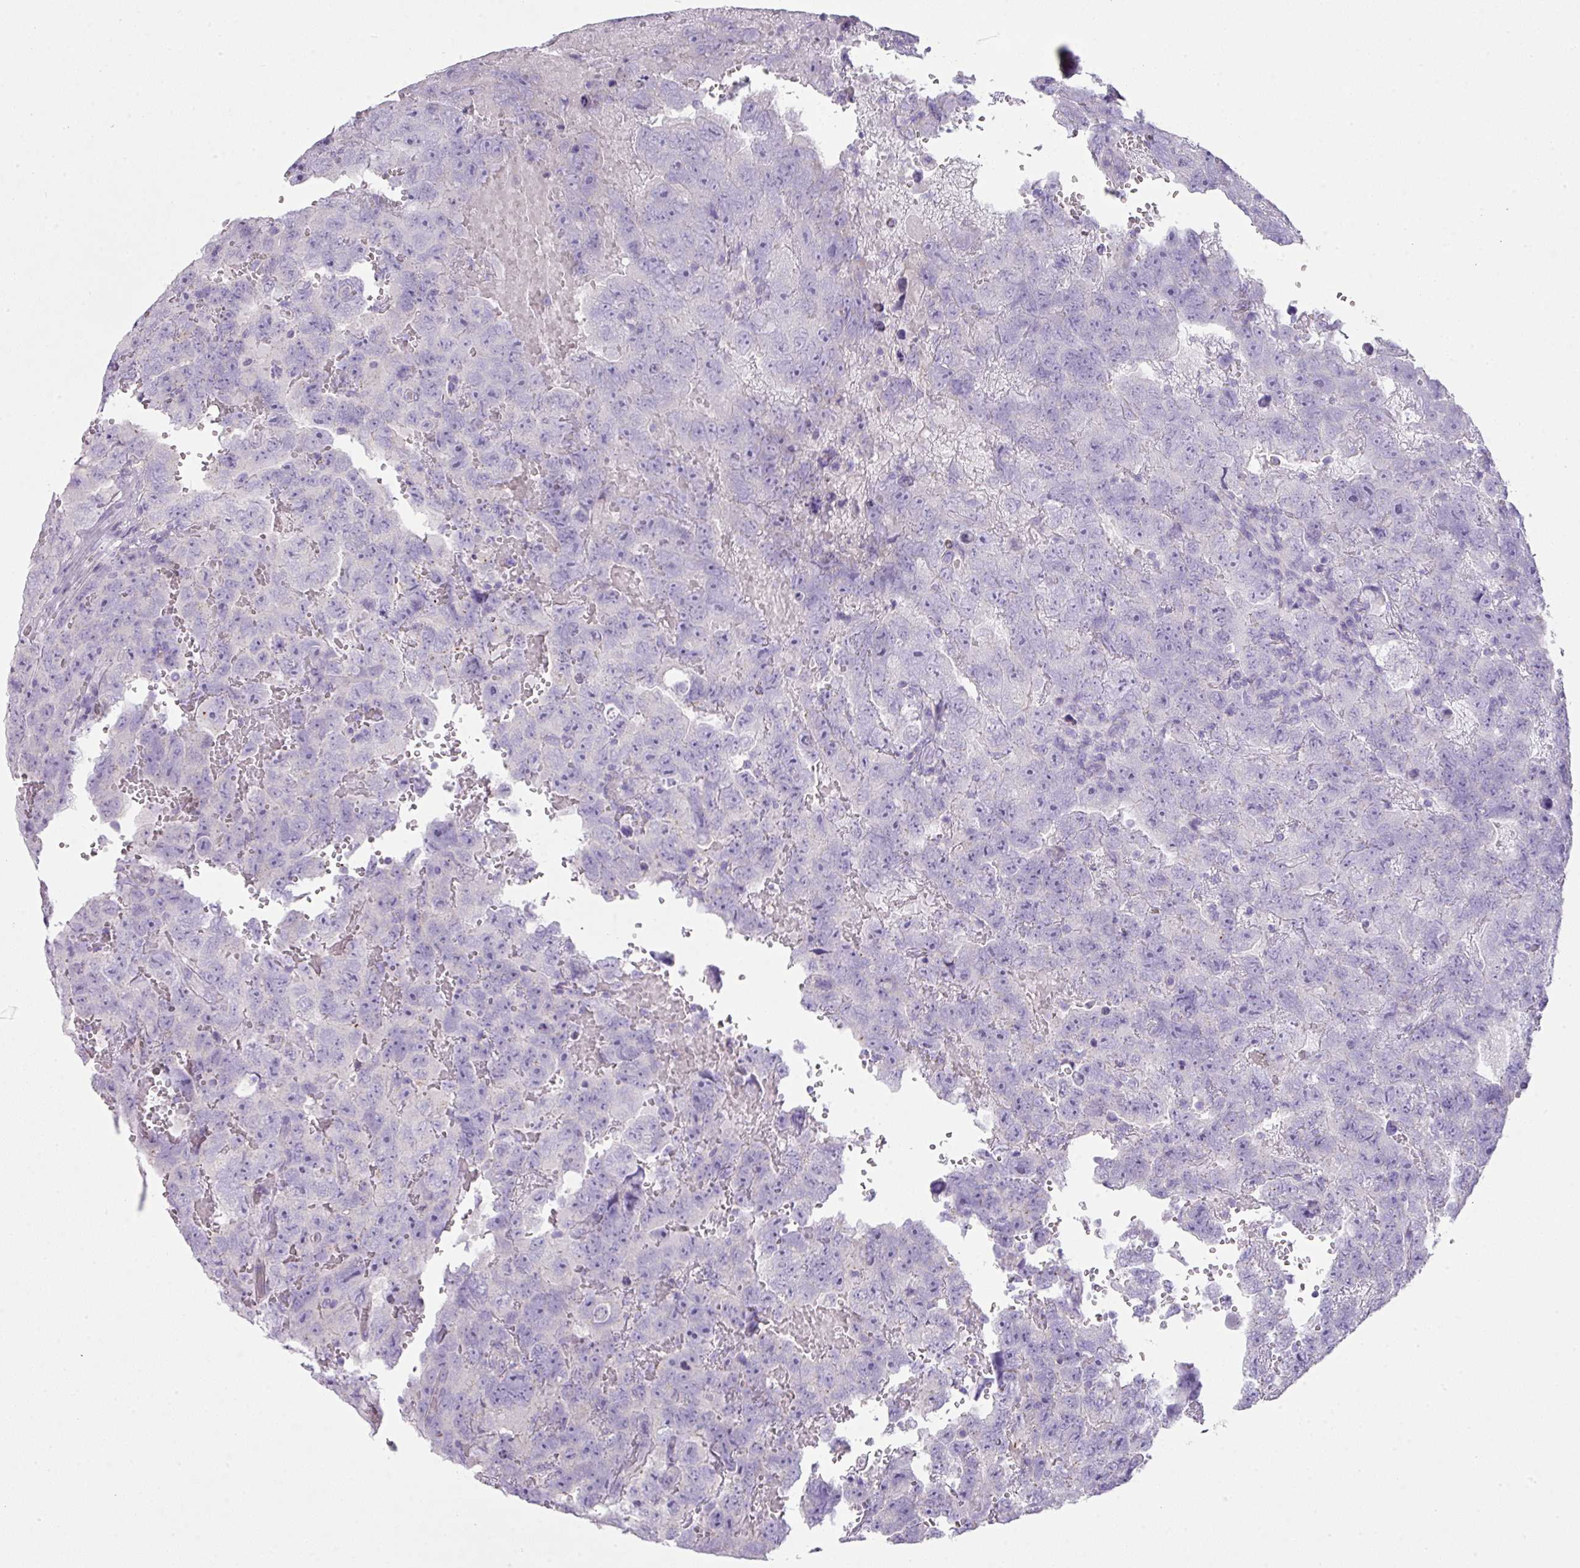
{"staining": {"intensity": "negative", "quantity": "none", "location": "none"}, "tissue": "testis cancer", "cell_type": "Tumor cells", "image_type": "cancer", "snomed": [{"axis": "morphology", "description": "Carcinoma, Embryonal, NOS"}, {"axis": "topography", "description": "Testis"}], "caption": "The micrograph demonstrates no significant positivity in tumor cells of testis embryonal carcinoma.", "gene": "GLI4", "patient": {"sex": "male", "age": 45}}